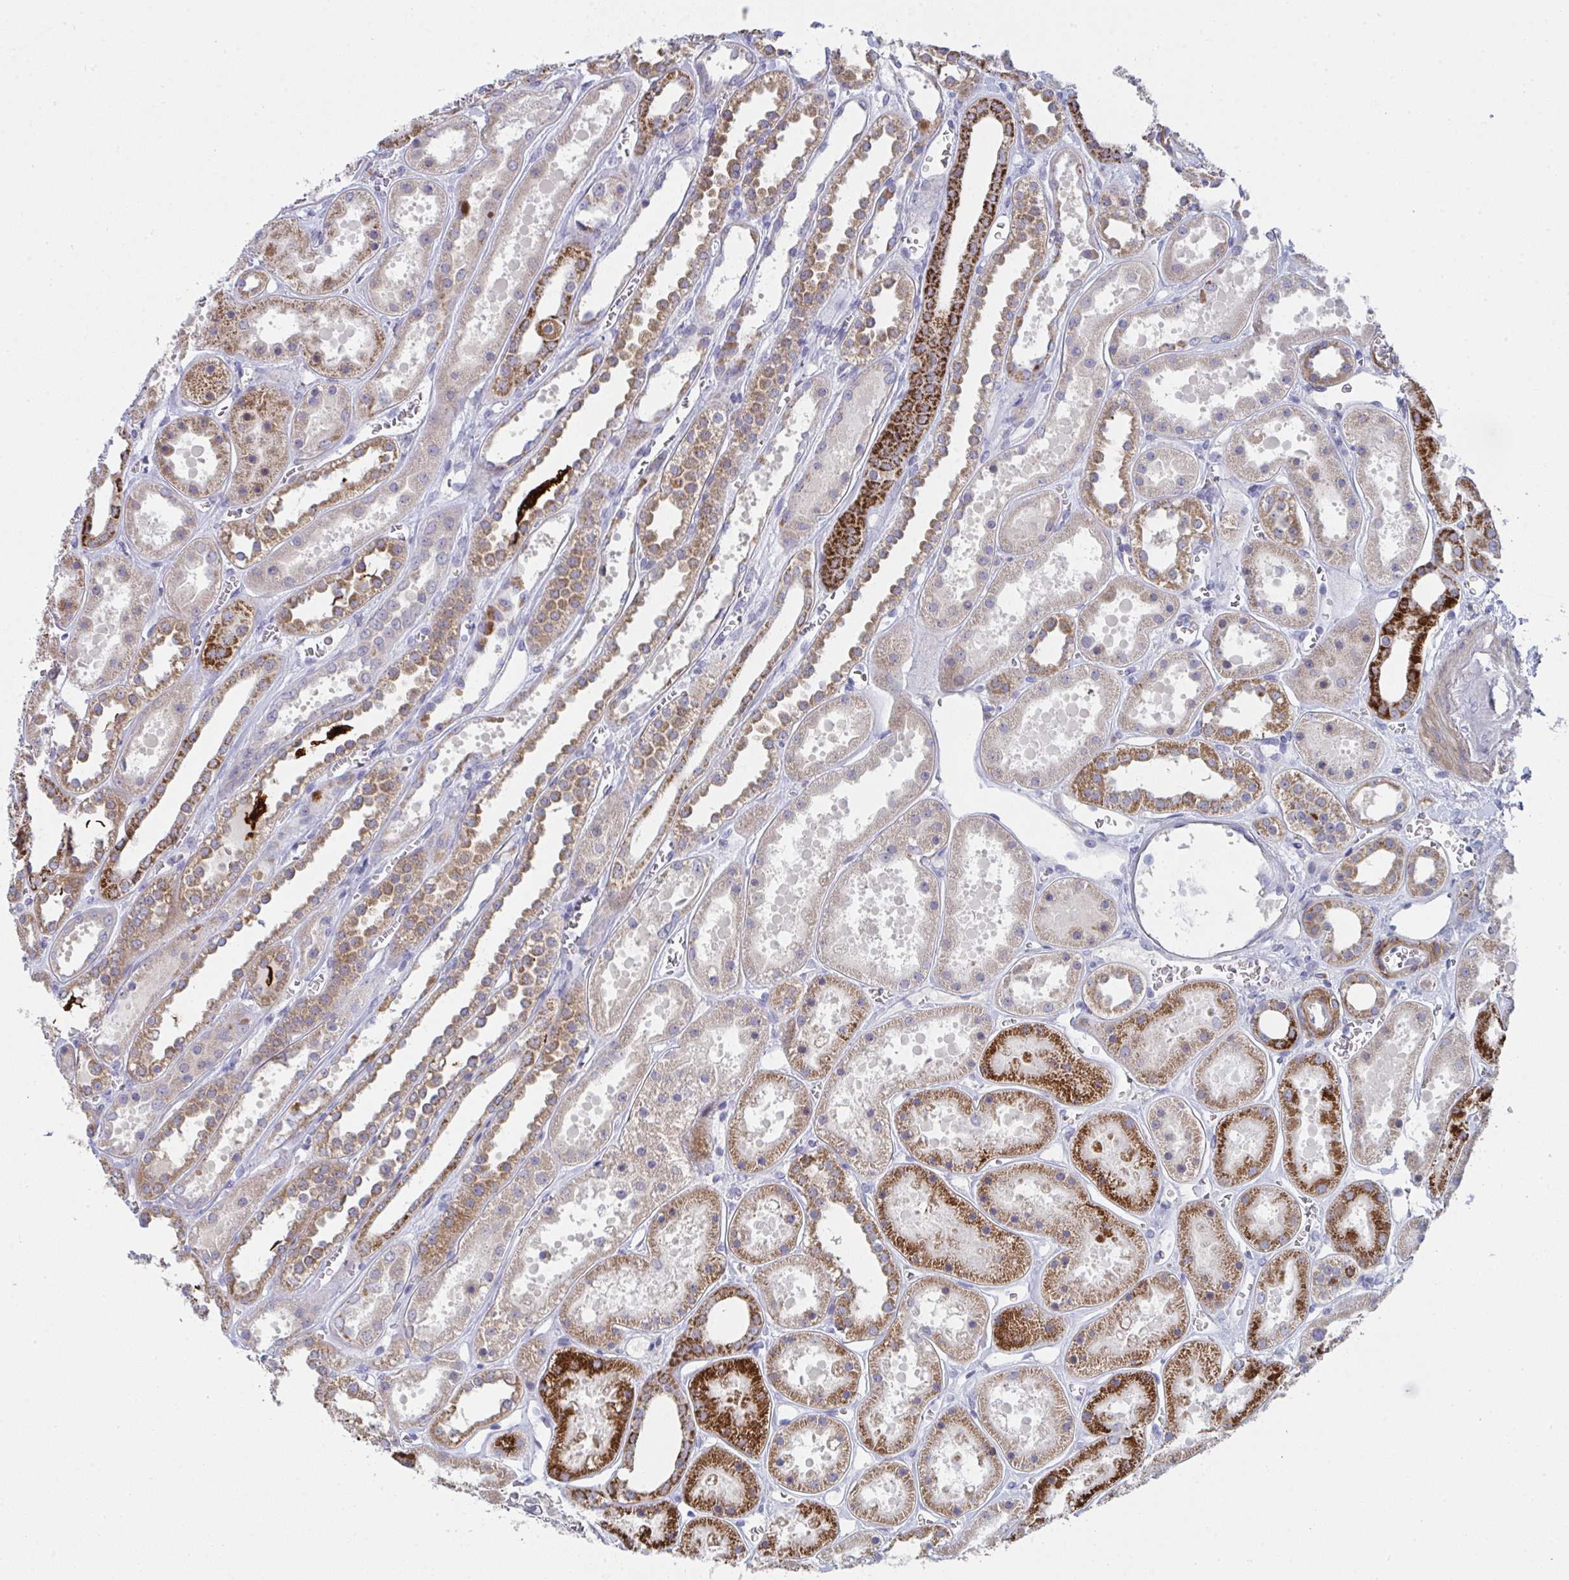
{"staining": {"intensity": "moderate", "quantity": "<25%", "location": "cytoplasmic/membranous"}, "tissue": "kidney", "cell_type": "Cells in glomeruli", "image_type": "normal", "snomed": [{"axis": "morphology", "description": "Normal tissue, NOS"}, {"axis": "topography", "description": "Kidney"}], "caption": "Immunohistochemical staining of benign human kidney displays low levels of moderate cytoplasmic/membranous positivity in about <25% of cells in glomeruli. Immunohistochemistry stains the protein of interest in brown and the nuclei are stained blue.", "gene": "VWDE", "patient": {"sex": "female", "age": 41}}